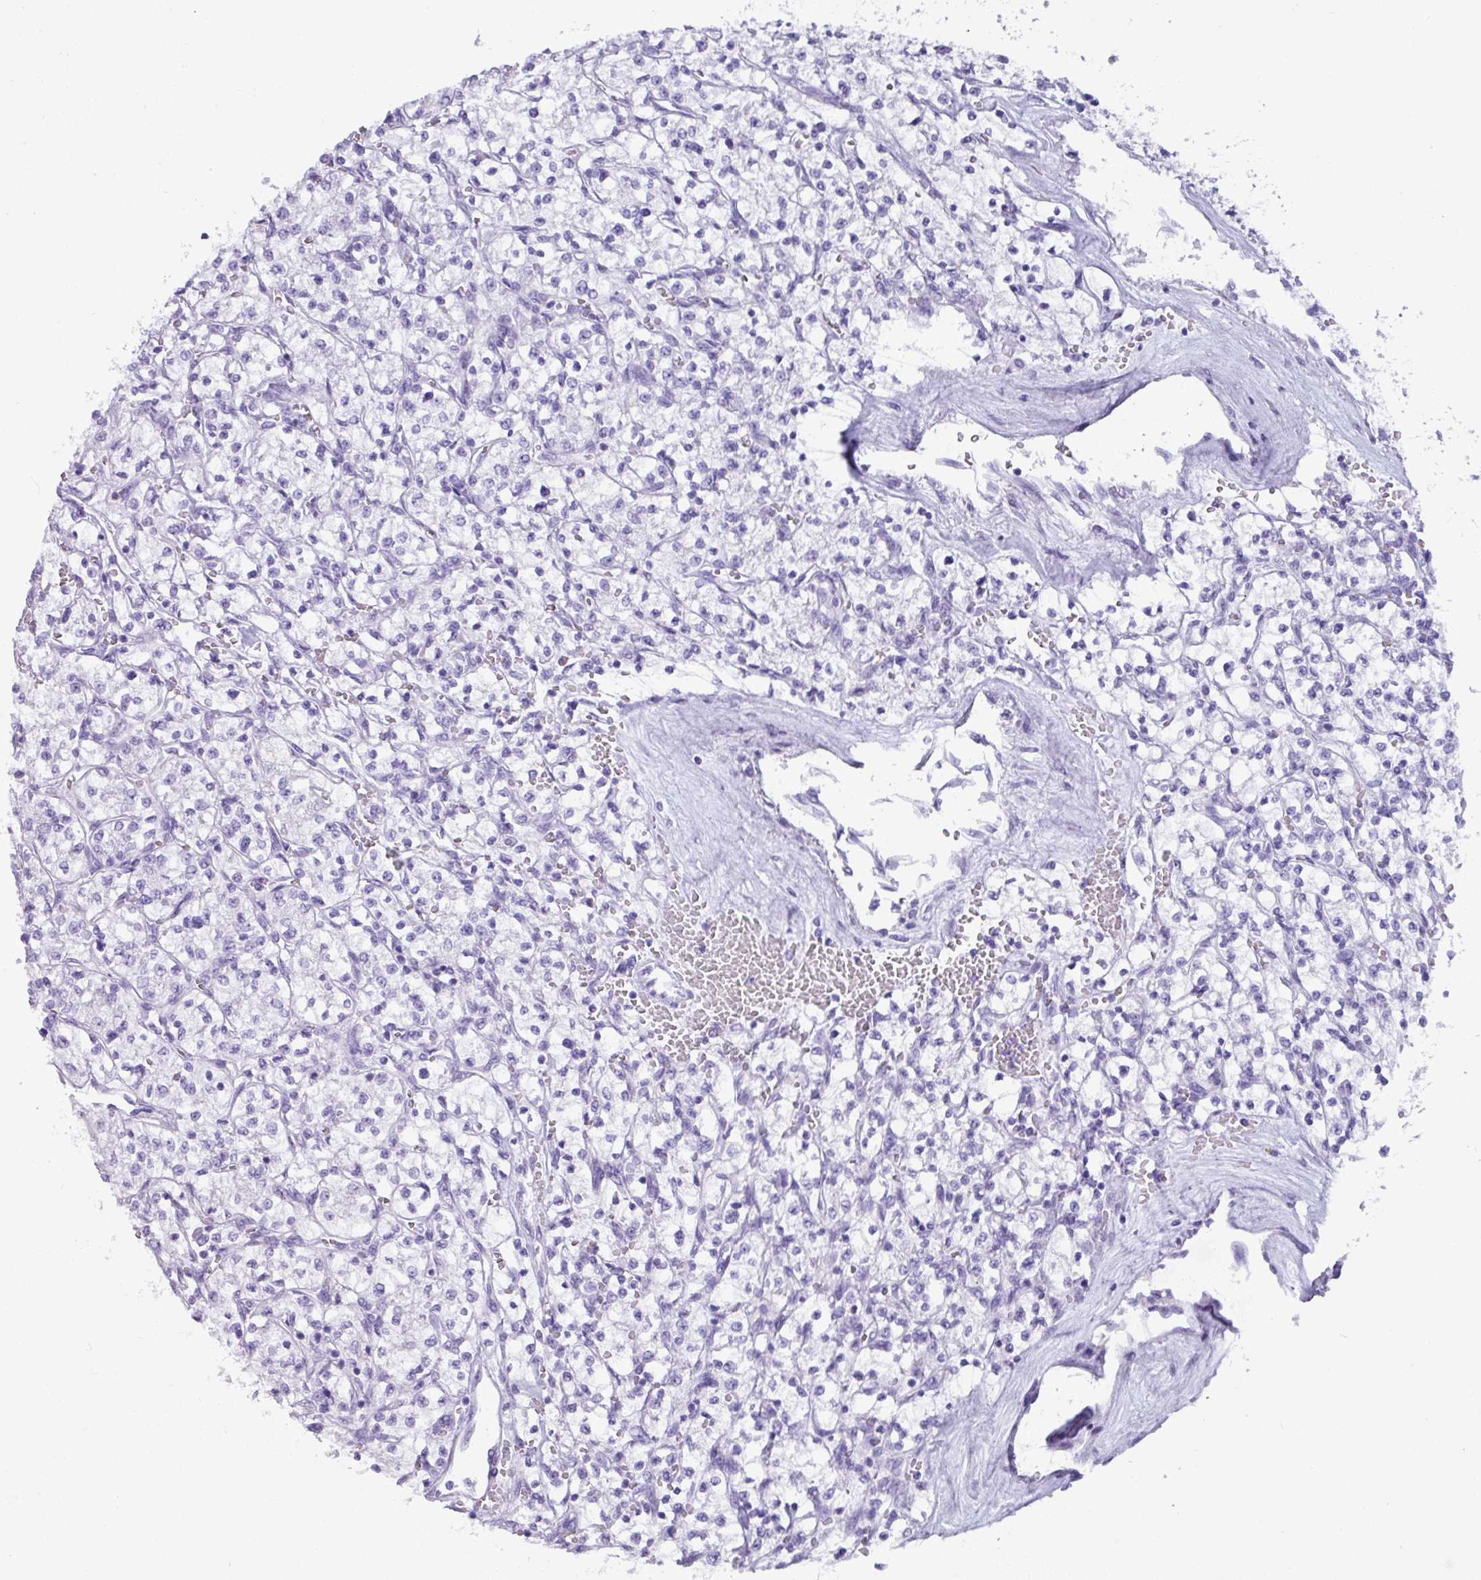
{"staining": {"intensity": "negative", "quantity": "none", "location": "none"}, "tissue": "renal cancer", "cell_type": "Tumor cells", "image_type": "cancer", "snomed": [{"axis": "morphology", "description": "Adenocarcinoma, NOS"}, {"axis": "topography", "description": "Kidney"}], "caption": "IHC micrograph of renal adenocarcinoma stained for a protein (brown), which displays no staining in tumor cells. (Brightfield microscopy of DAB (3,3'-diaminobenzidine) immunohistochemistry (IHC) at high magnification).", "gene": "ZNF524", "patient": {"sex": "female", "age": 64}}